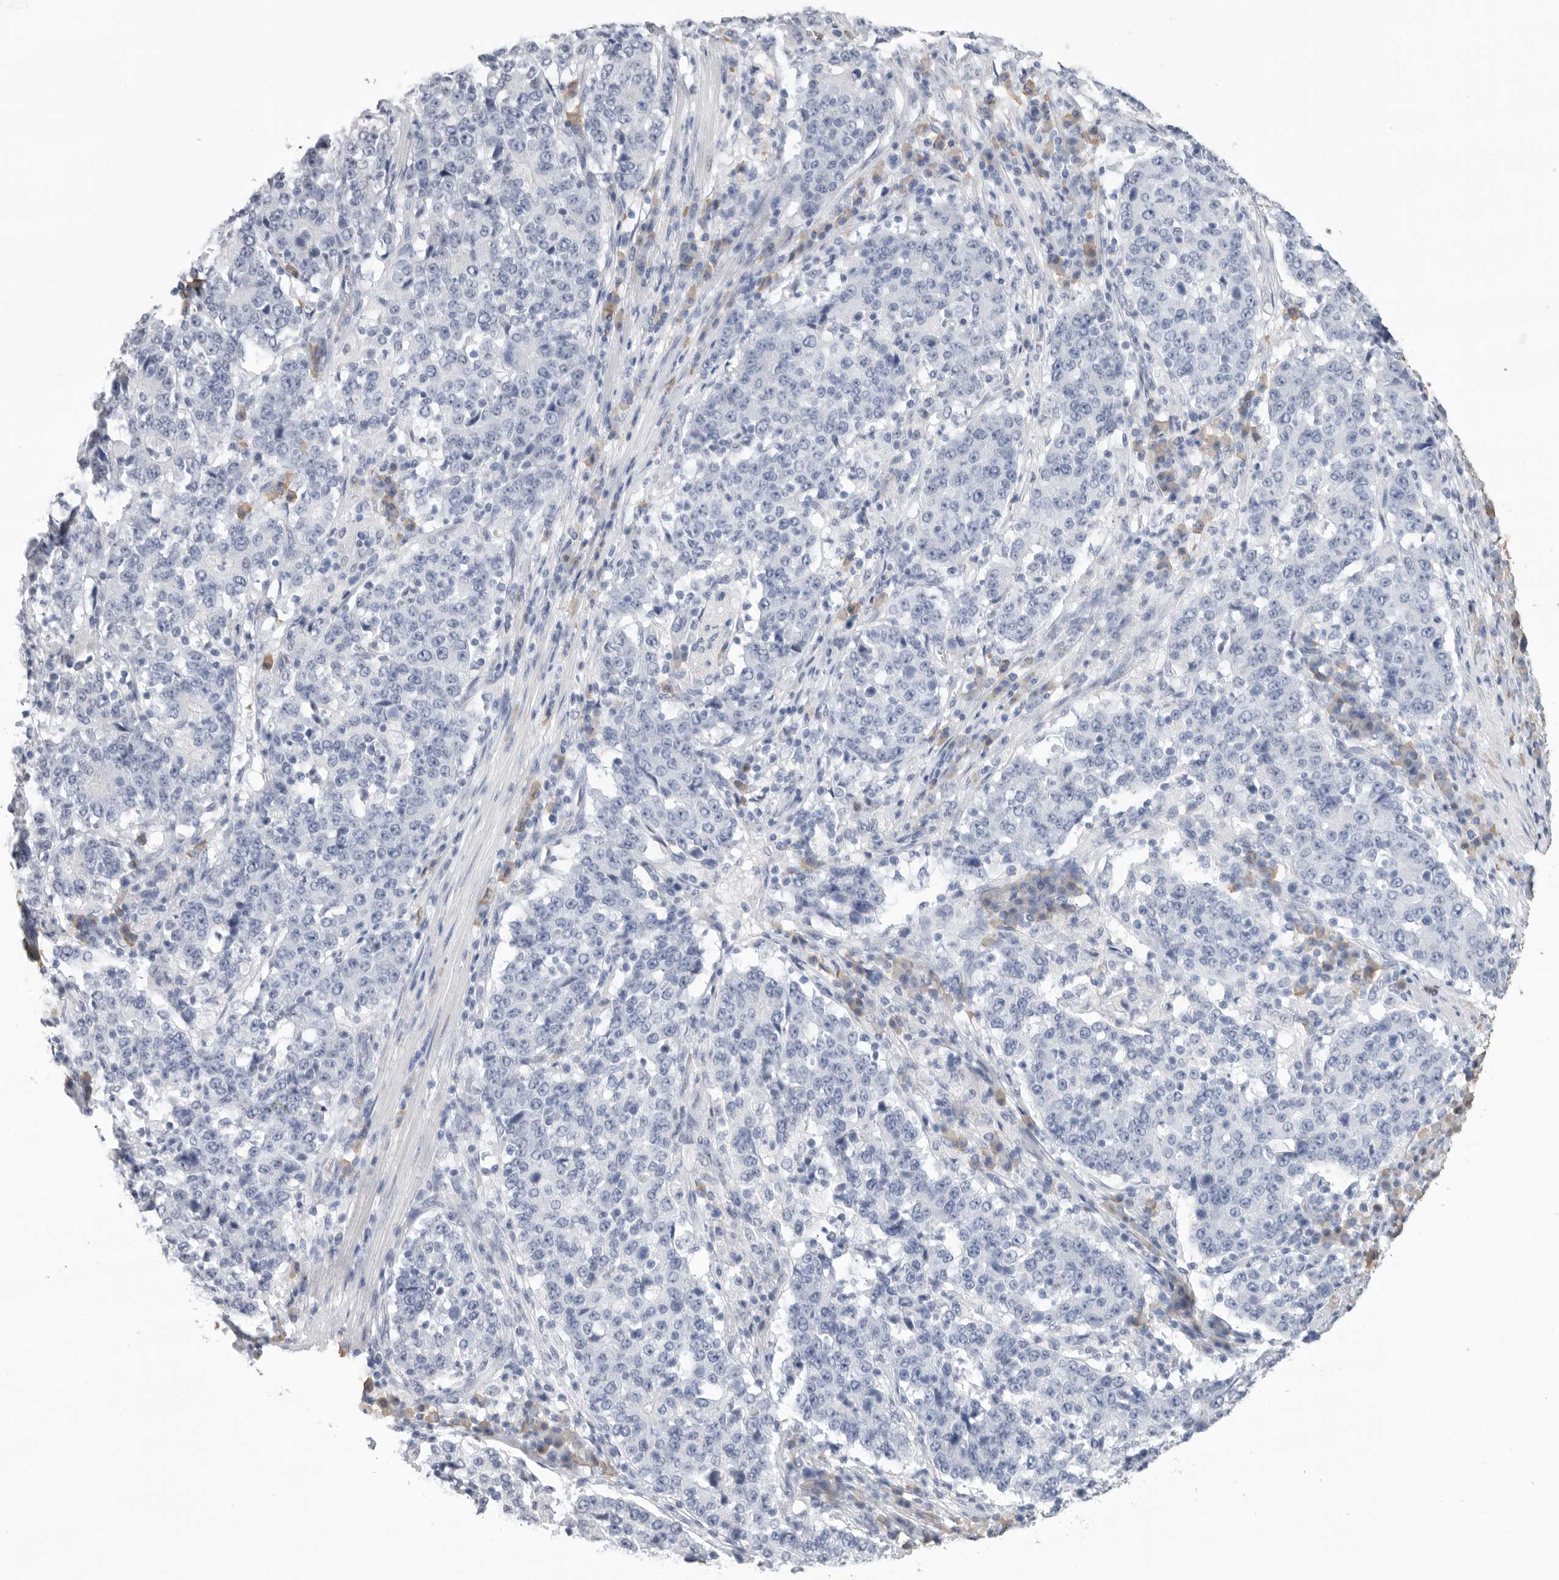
{"staining": {"intensity": "negative", "quantity": "none", "location": "none"}, "tissue": "stomach cancer", "cell_type": "Tumor cells", "image_type": "cancer", "snomed": [{"axis": "morphology", "description": "Adenocarcinoma, NOS"}, {"axis": "topography", "description": "Stomach"}], "caption": "Protein analysis of stomach cancer reveals no significant staining in tumor cells.", "gene": "ARHGEF10", "patient": {"sex": "male", "age": 59}}